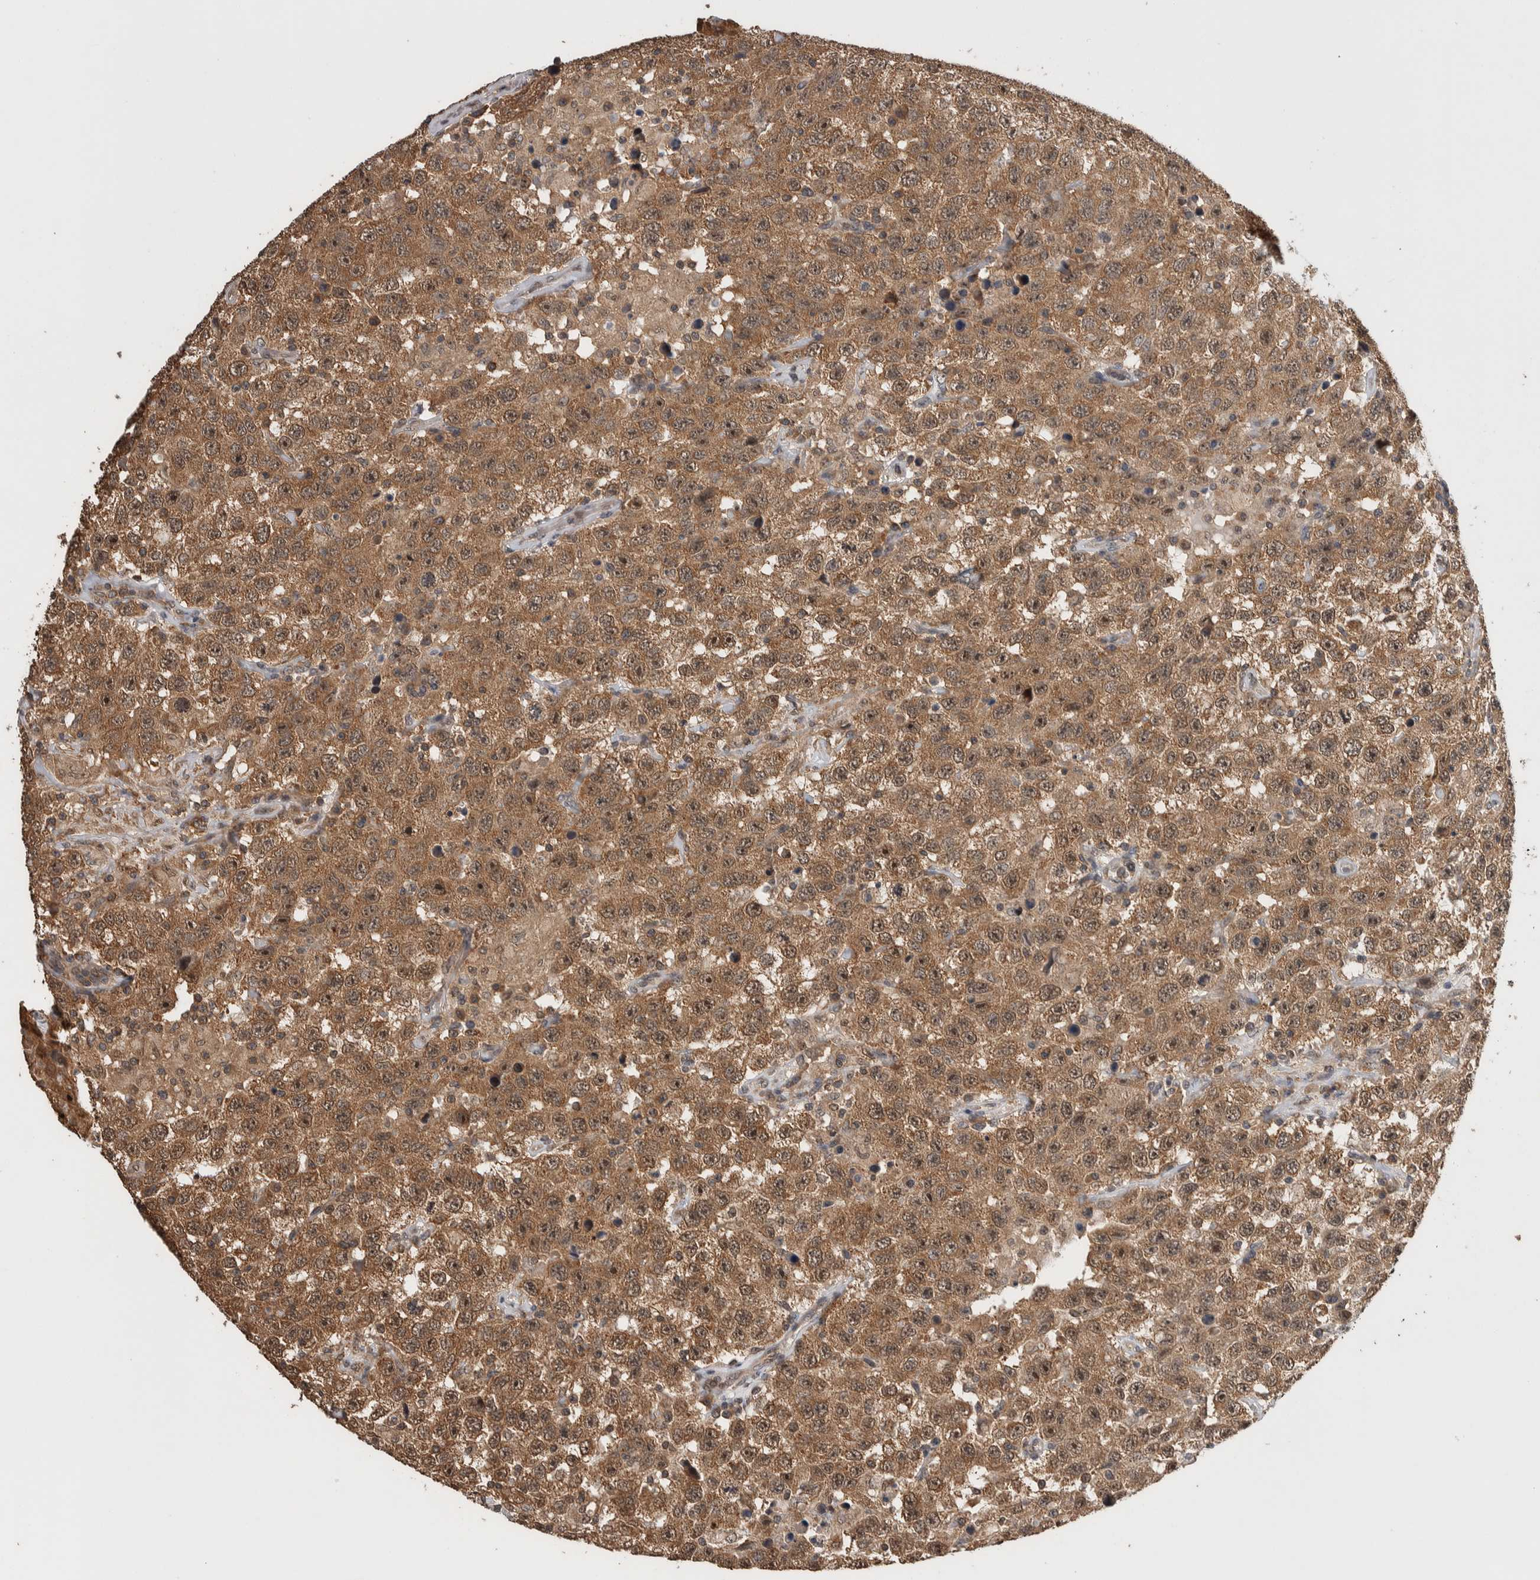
{"staining": {"intensity": "moderate", "quantity": ">75%", "location": "cytoplasmic/membranous,nuclear"}, "tissue": "testis cancer", "cell_type": "Tumor cells", "image_type": "cancer", "snomed": [{"axis": "morphology", "description": "Seminoma, NOS"}, {"axis": "topography", "description": "Testis"}], "caption": "Immunohistochemistry (IHC) image of human seminoma (testis) stained for a protein (brown), which displays medium levels of moderate cytoplasmic/membranous and nuclear positivity in approximately >75% of tumor cells.", "gene": "DVL2", "patient": {"sex": "male", "age": 41}}